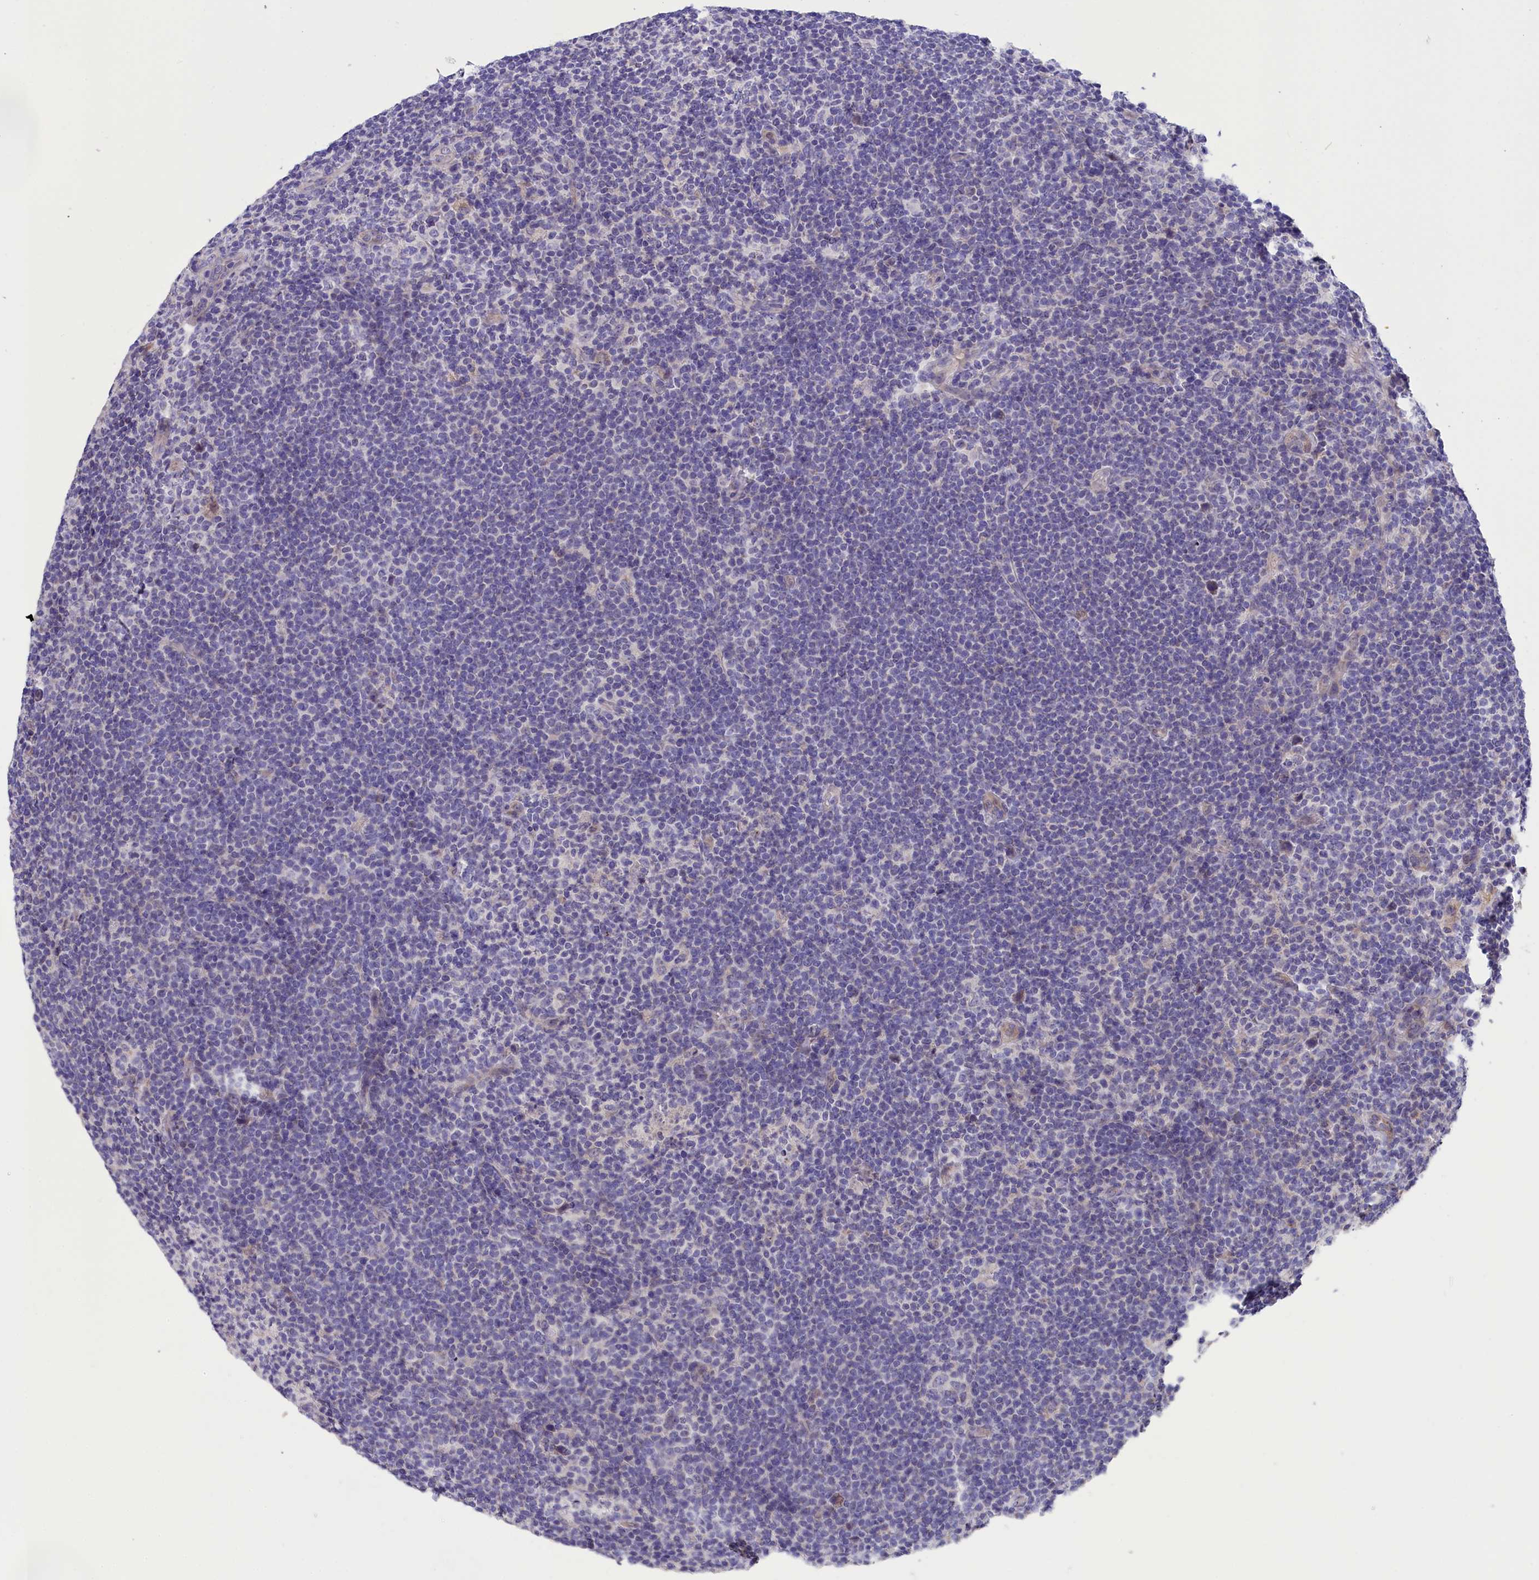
{"staining": {"intensity": "negative", "quantity": "none", "location": "none"}, "tissue": "lymphoma", "cell_type": "Tumor cells", "image_type": "cancer", "snomed": [{"axis": "morphology", "description": "Hodgkin's disease, NOS"}, {"axis": "topography", "description": "Lymph node"}], "caption": "Protein analysis of Hodgkin's disease demonstrates no significant staining in tumor cells.", "gene": "CYP2U1", "patient": {"sex": "female", "age": 57}}